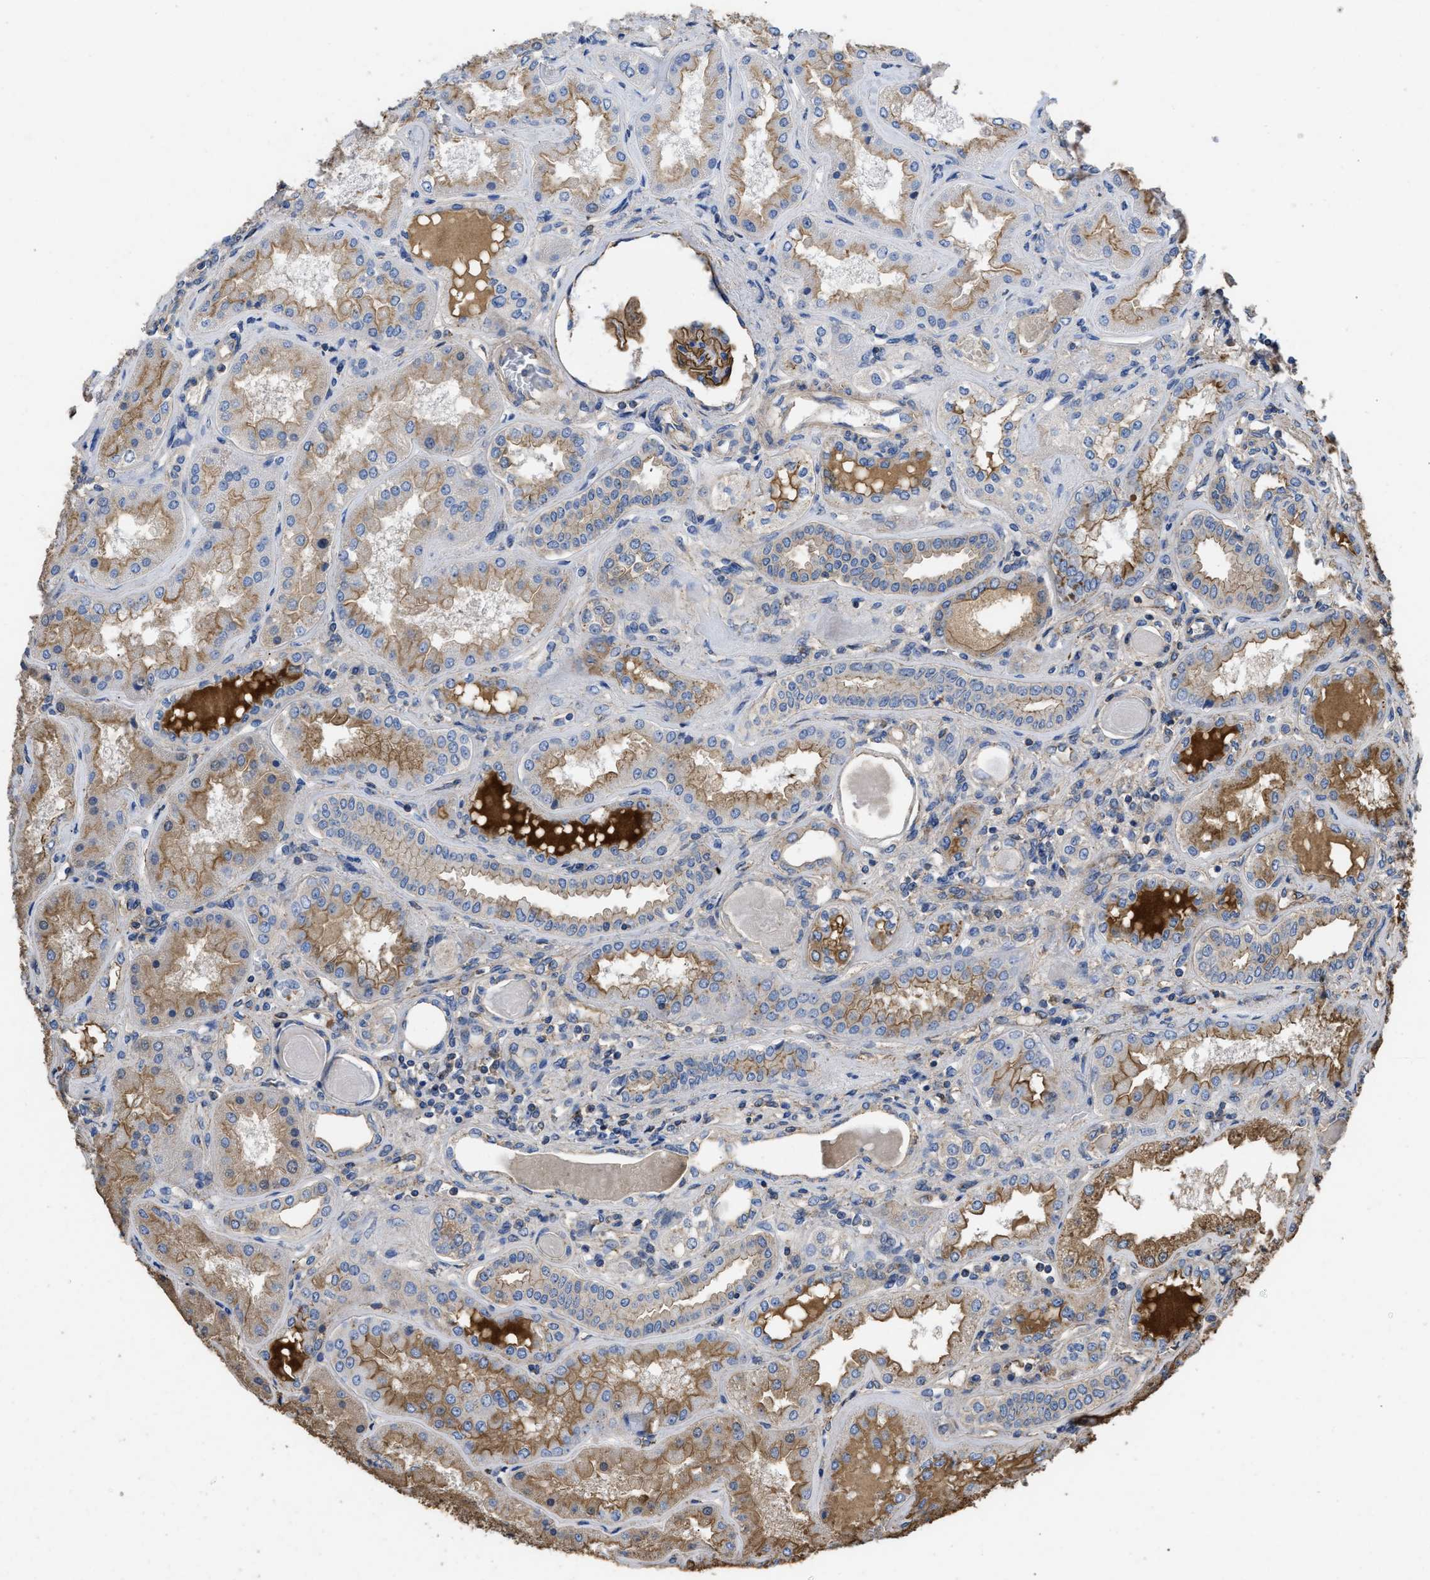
{"staining": {"intensity": "strong", "quantity": ">75%", "location": "cytoplasmic/membranous"}, "tissue": "kidney", "cell_type": "Cells in glomeruli", "image_type": "normal", "snomed": [{"axis": "morphology", "description": "Normal tissue, NOS"}, {"axis": "topography", "description": "Kidney"}], "caption": "IHC histopathology image of unremarkable kidney stained for a protein (brown), which demonstrates high levels of strong cytoplasmic/membranous expression in approximately >75% of cells in glomeruli.", "gene": "USP4", "patient": {"sex": "female", "age": 56}}